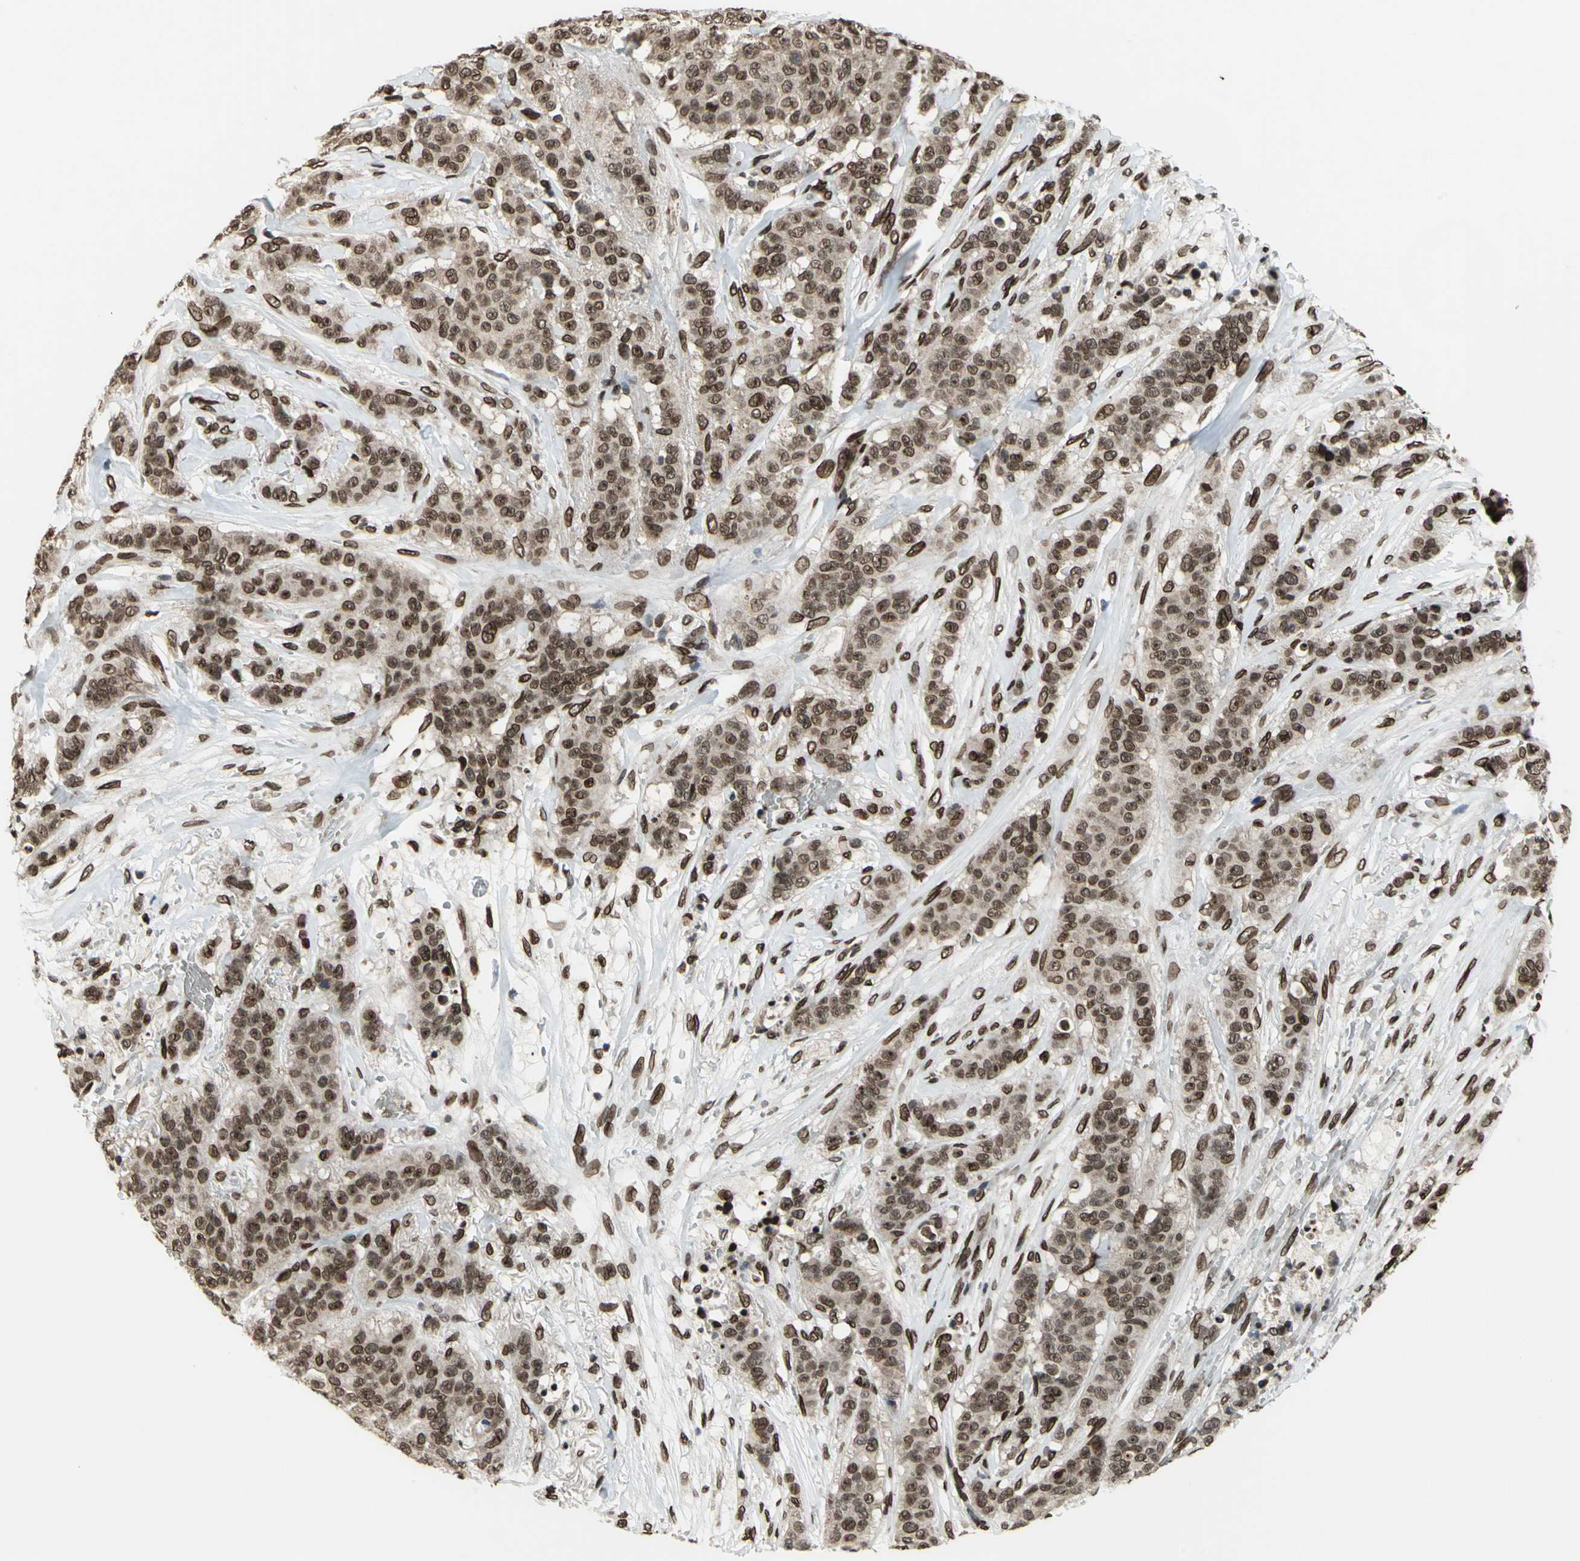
{"staining": {"intensity": "strong", "quantity": ">75%", "location": "cytoplasmic/membranous,nuclear"}, "tissue": "breast cancer", "cell_type": "Tumor cells", "image_type": "cancer", "snomed": [{"axis": "morphology", "description": "Duct carcinoma"}, {"axis": "topography", "description": "Breast"}], "caption": "A high amount of strong cytoplasmic/membranous and nuclear positivity is appreciated in about >75% of tumor cells in breast cancer (intraductal carcinoma) tissue.", "gene": "ISY1", "patient": {"sex": "female", "age": 40}}